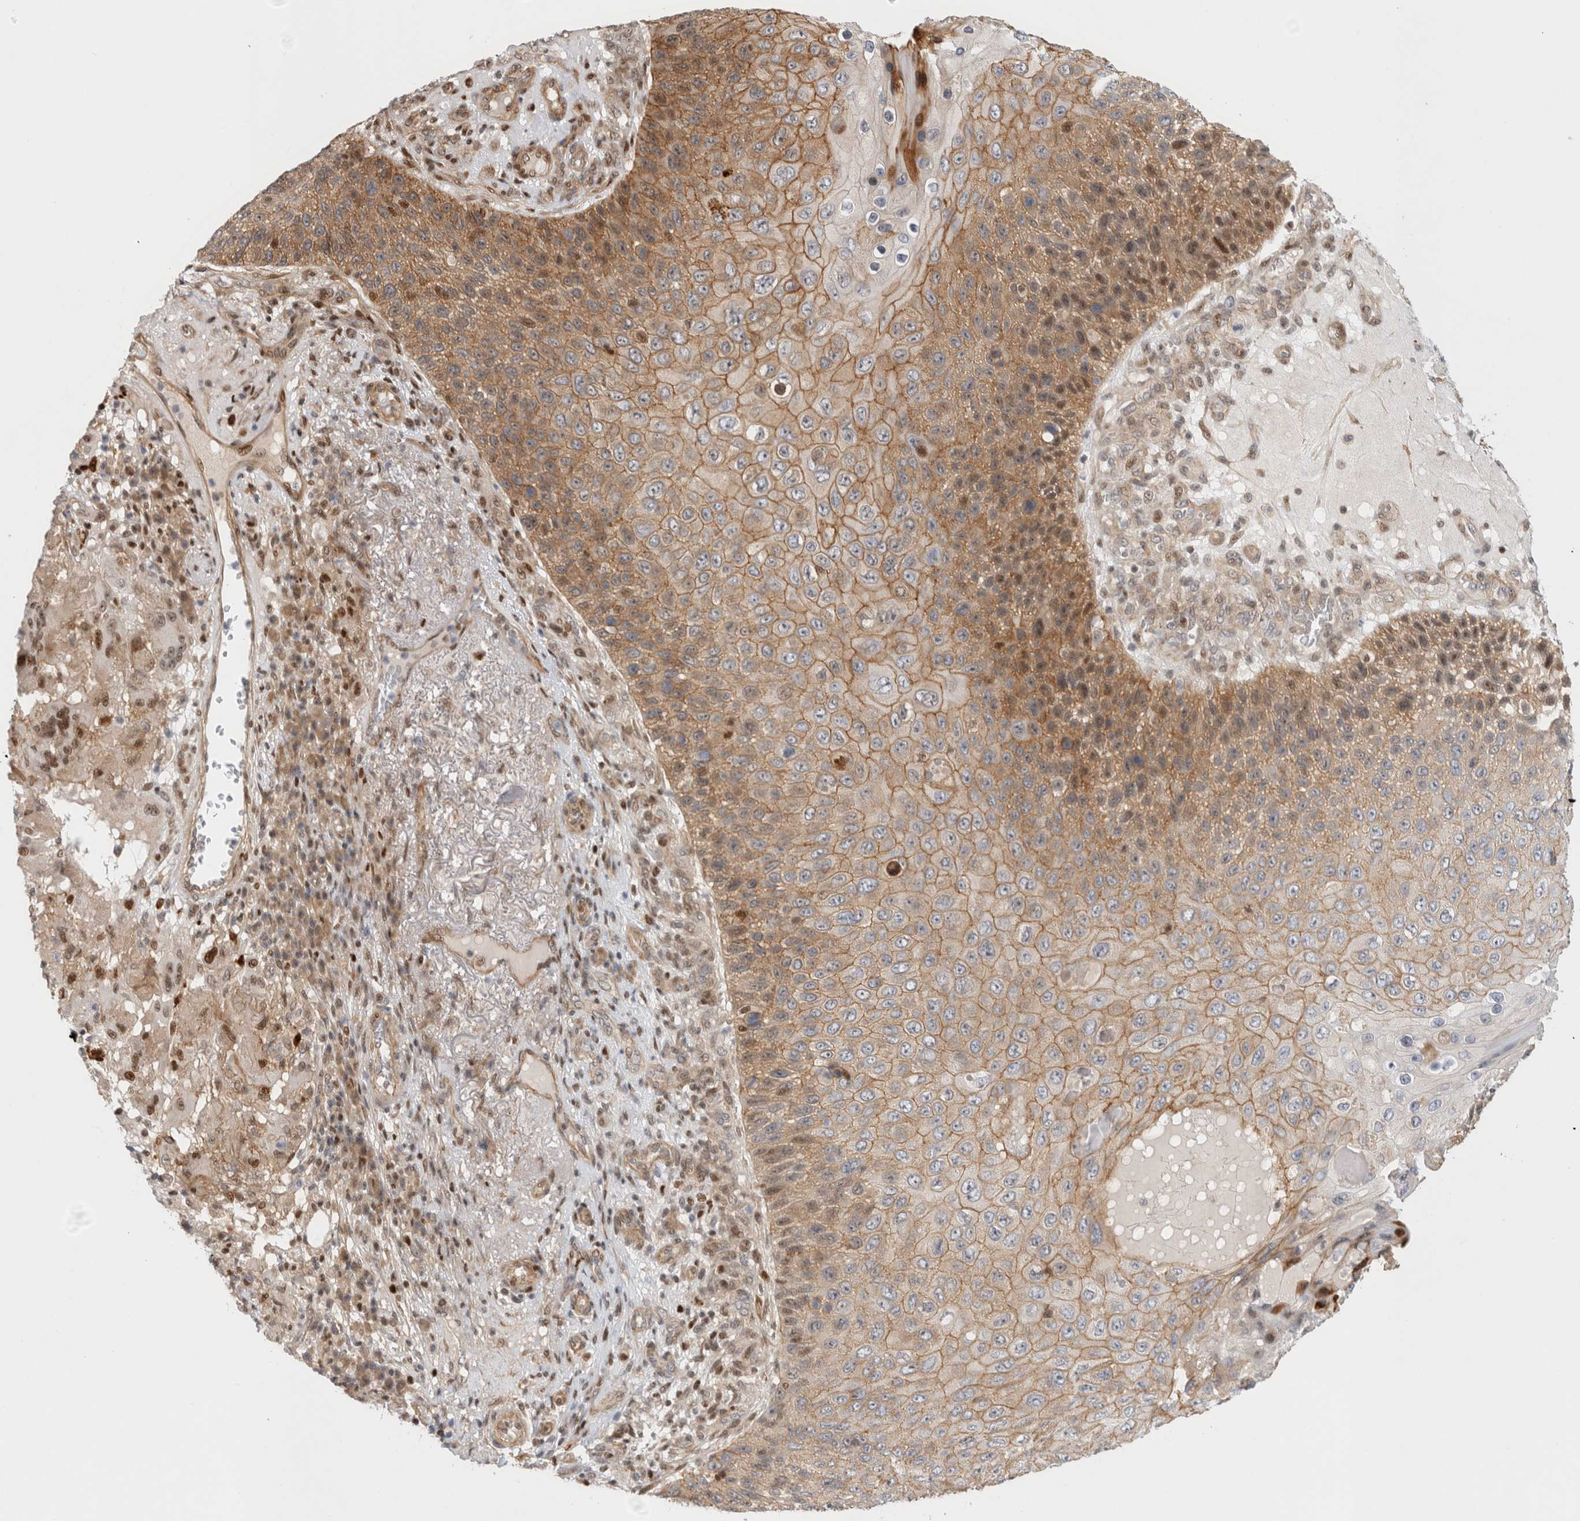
{"staining": {"intensity": "moderate", "quantity": ">75%", "location": "cytoplasmic/membranous"}, "tissue": "skin cancer", "cell_type": "Tumor cells", "image_type": "cancer", "snomed": [{"axis": "morphology", "description": "Squamous cell carcinoma, NOS"}, {"axis": "topography", "description": "Skin"}], "caption": "Immunohistochemical staining of squamous cell carcinoma (skin) exhibits medium levels of moderate cytoplasmic/membranous protein positivity in about >75% of tumor cells.", "gene": "TCF4", "patient": {"sex": "female", "age": 88}}